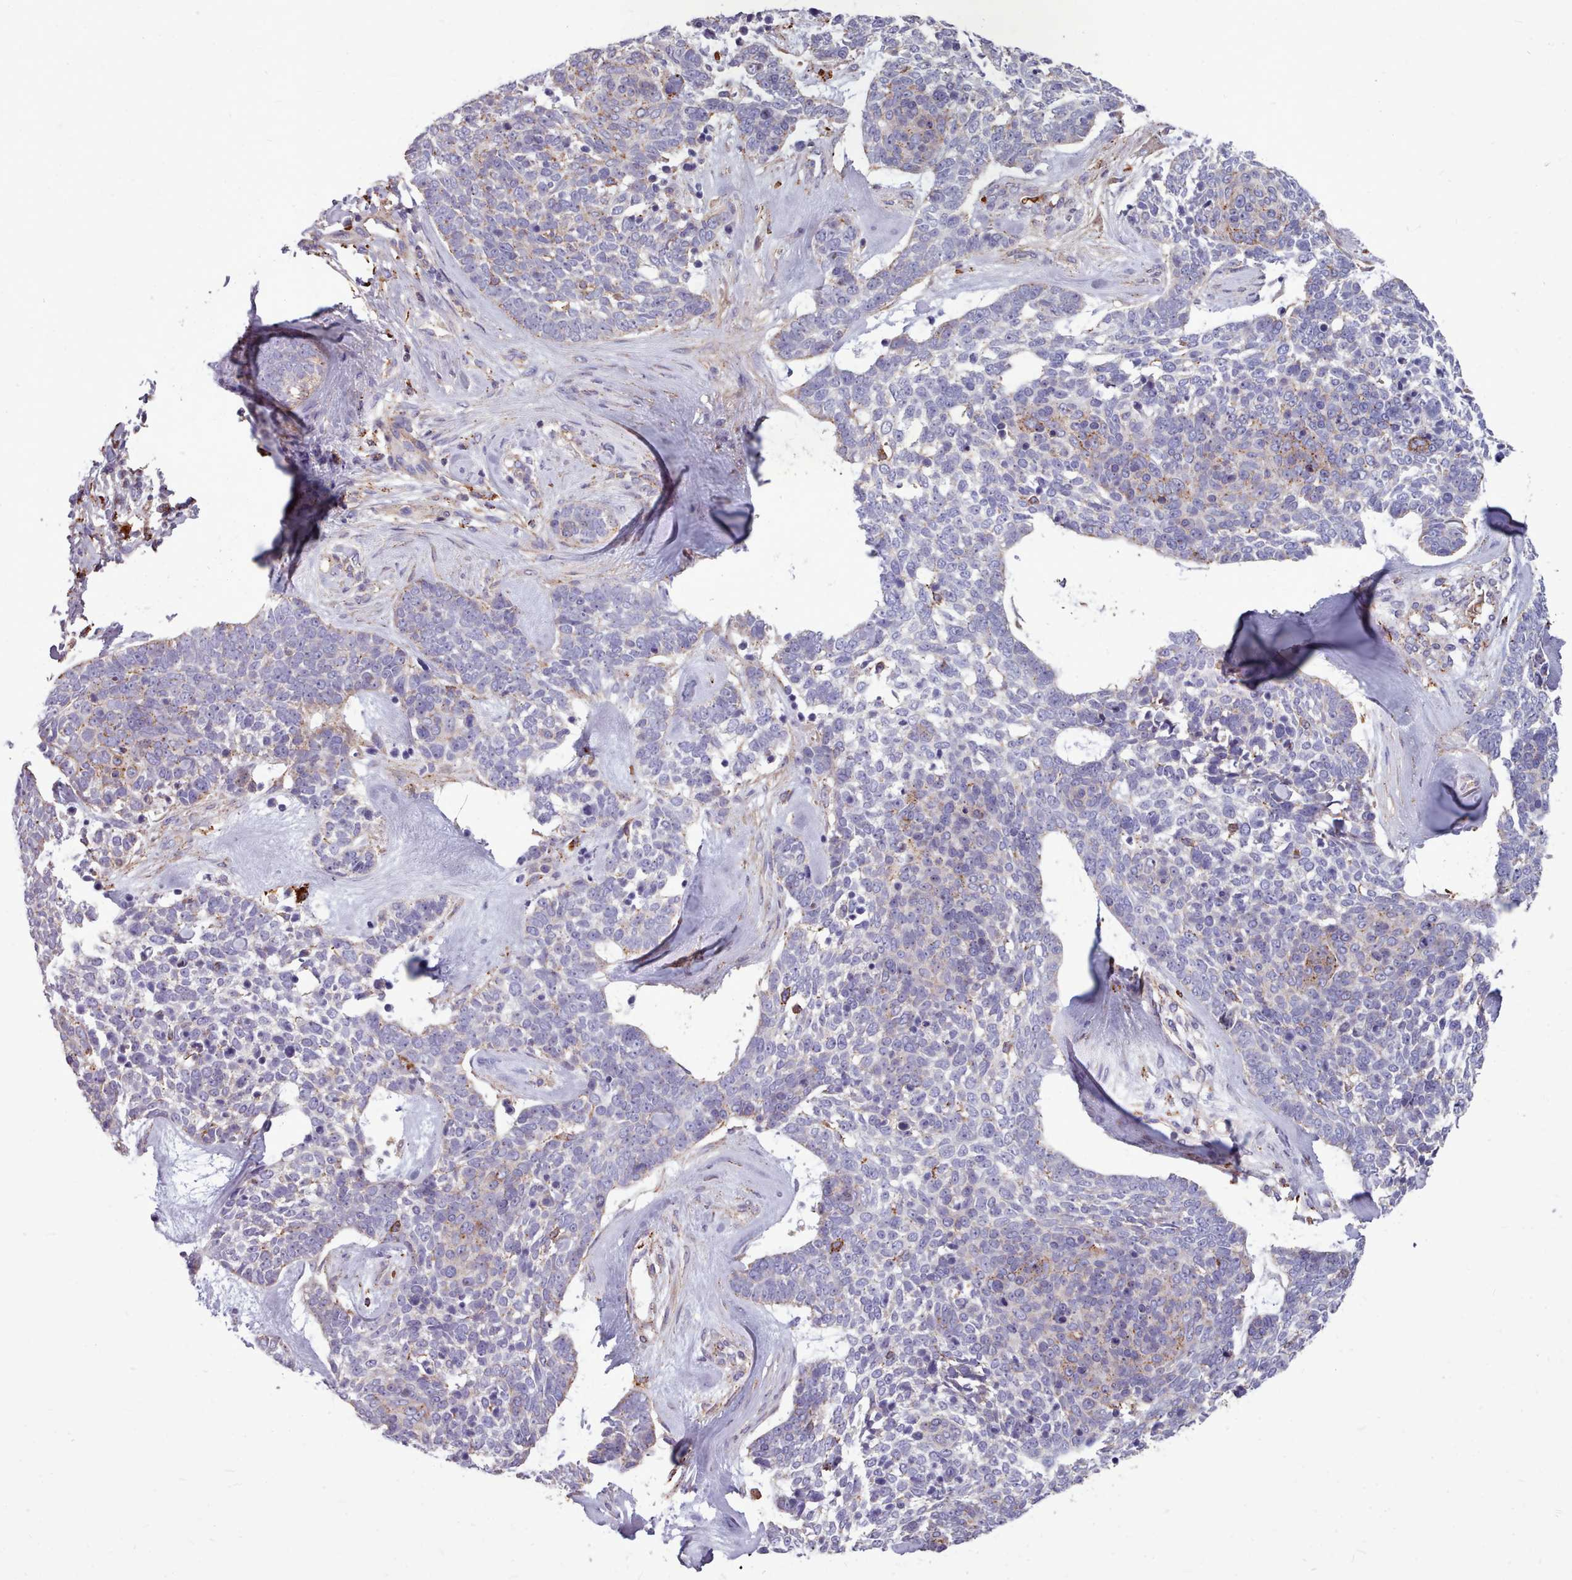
{"staining": {"intensity": "negative", "quantity": "none", "location": "none"}, "tissue": "skin cancer", "cell_type": "Tumor cells", "image_type": "cancer", "snomed": [{"axis": "morphology", "description": "Basal cell carcinoma"}, {"axis": "topography", "description": "Skin"}], "caption": "Immunohistochemistry (IHC) image of skin basal cell carcinoma stained for a protein (brown), which exhibits no staining in tumor cells.", "gene": "PACSIN3", "patient": {"sex": "female", "age": 81}}